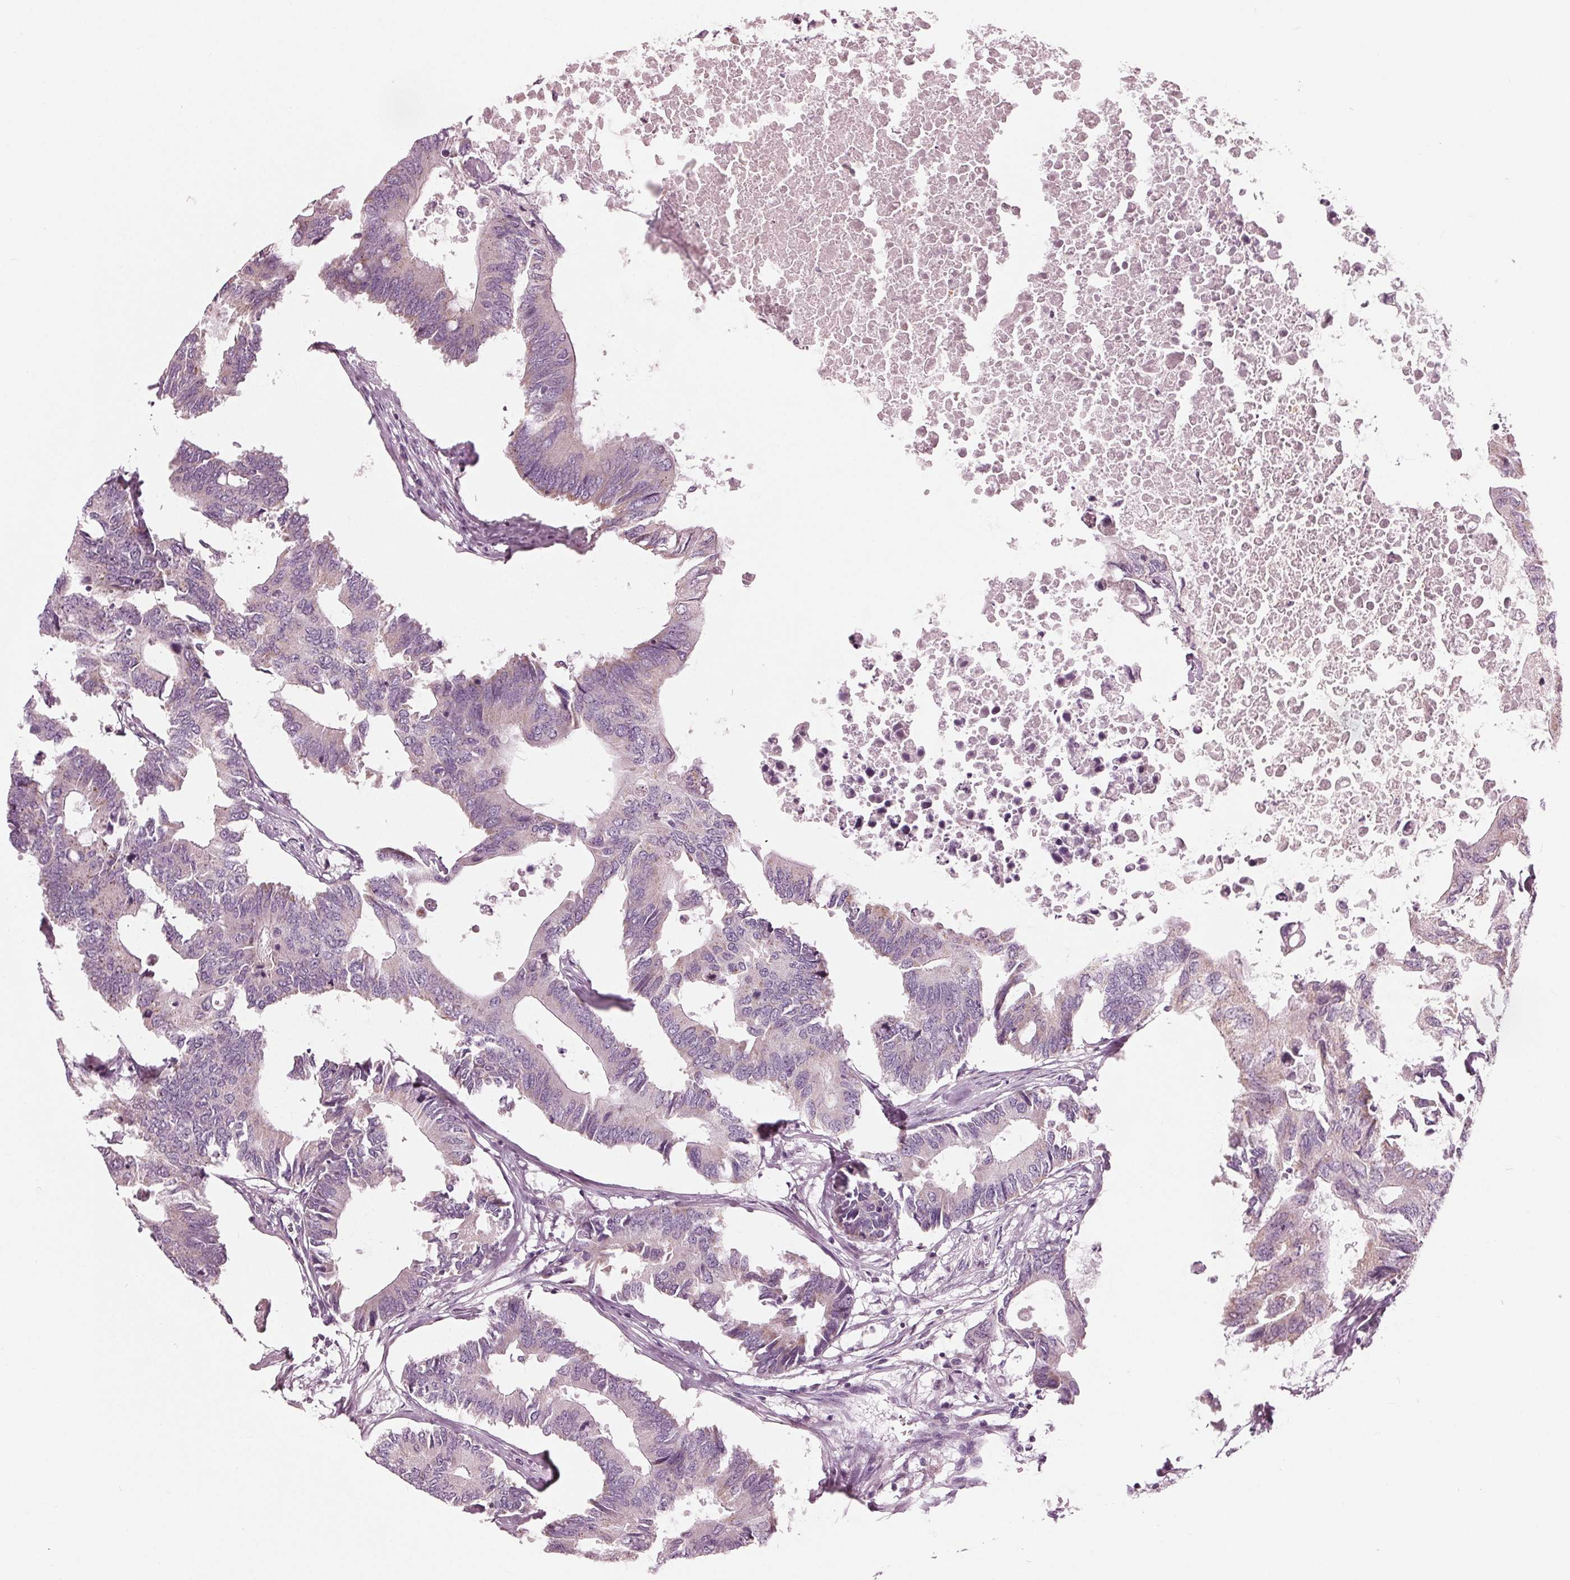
{"staining": {"intensity": "weak", "quantity": "<25%", "location": "cytoplasmic/membranous"}, "tissue": "colorectal cancer", "cell_type": "Tumor cells", "image_type": "cancer", "snomed": [{"axis": "morphology", "description": "Adenocarcinoma, NOS"}, {"axis": "topography", "description": "Colon"}], "caption": "Colorectal cancer (adenocarcinoma) was stained to show a protein in brown. There is no significant staining in tumor cells. (Immunohistochemistry, brightfield microscopy, high magnification).", "gene": "CLN6", "patient": {"sex": "male", "age": 71}}